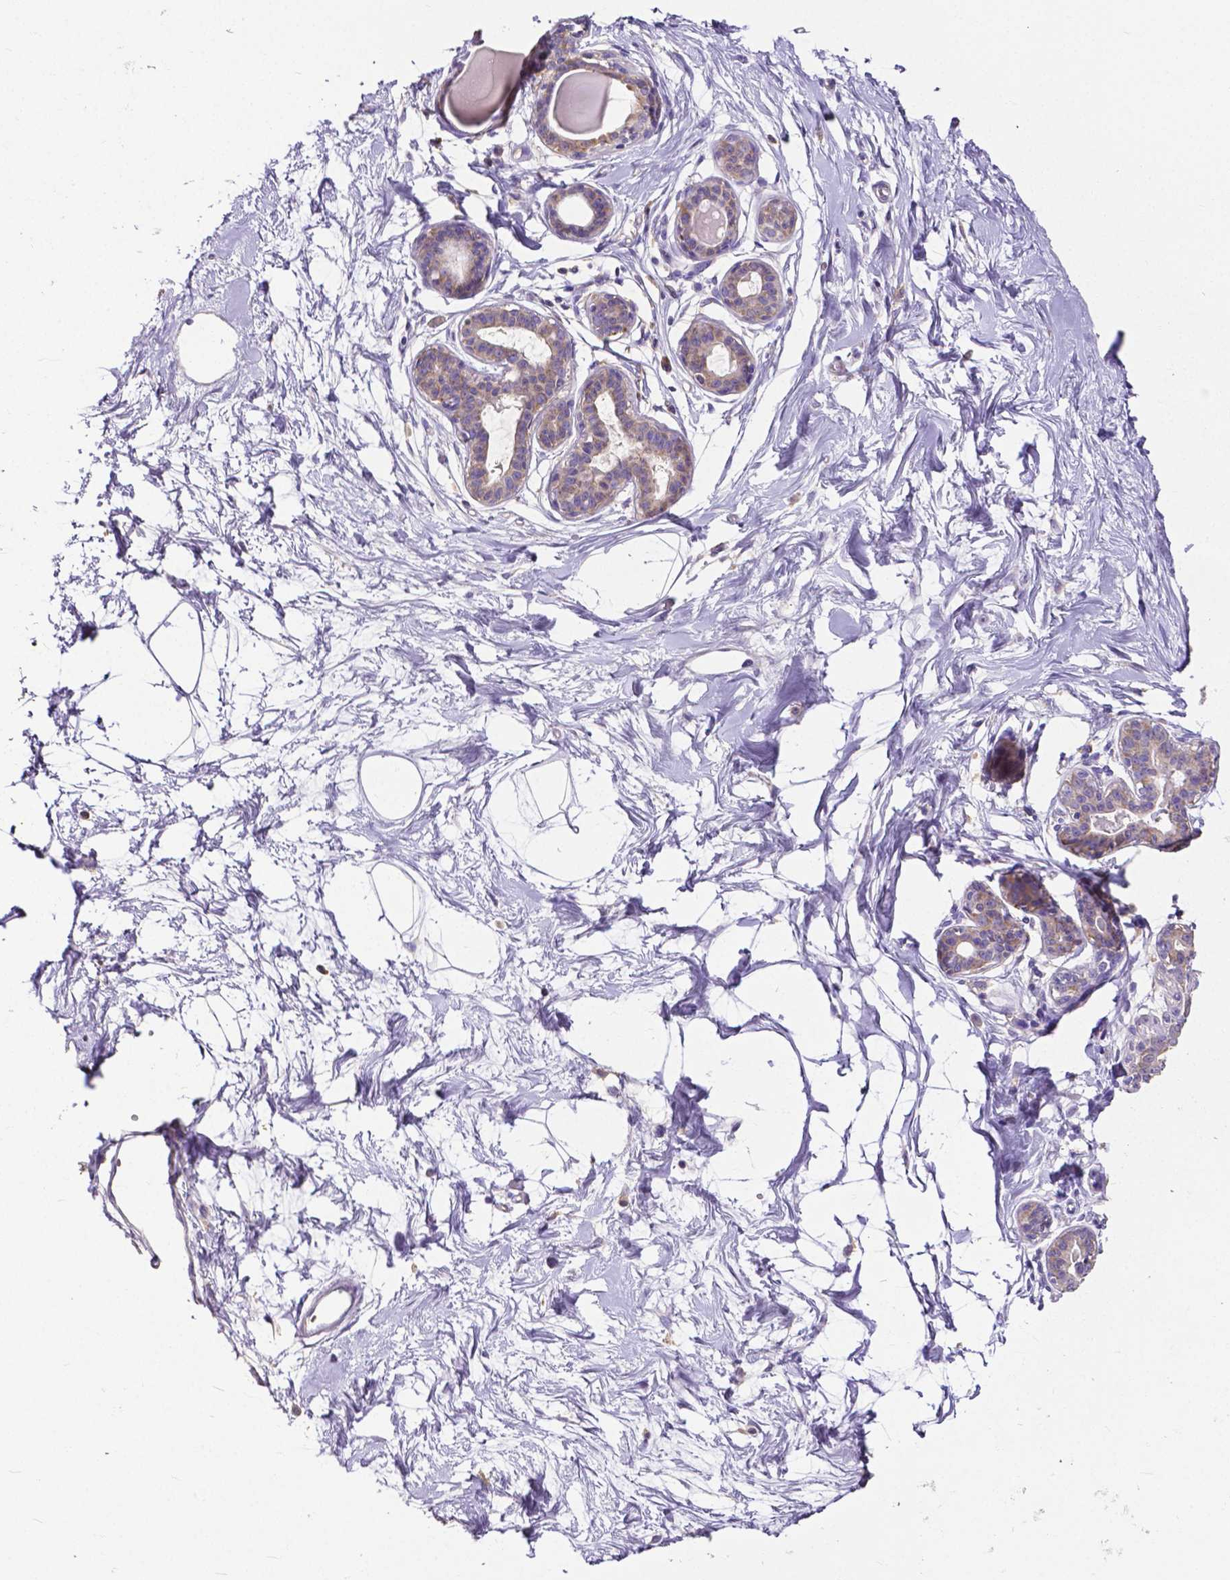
{"staining": {"intensity": "negative", "quantity": "none", "location": "none"}, "tissue": "breast", "cell_type": "Adipocytes", "image_type": "normal", "snomed": [{"axis": "morphology", "description": "Normal tissue, NOS"}, {"axis": "topography", "description": "Breast"}], "caption": "Immunohistochemistry of unremarkable breast displays no expression in adipocytes. (DAB (3,3'-diaminobenzidine) IHC visualized using brightfield microscopy, high magnification).", "gene": "DICER1", "patient": {"sex": "female", "age": 45}}